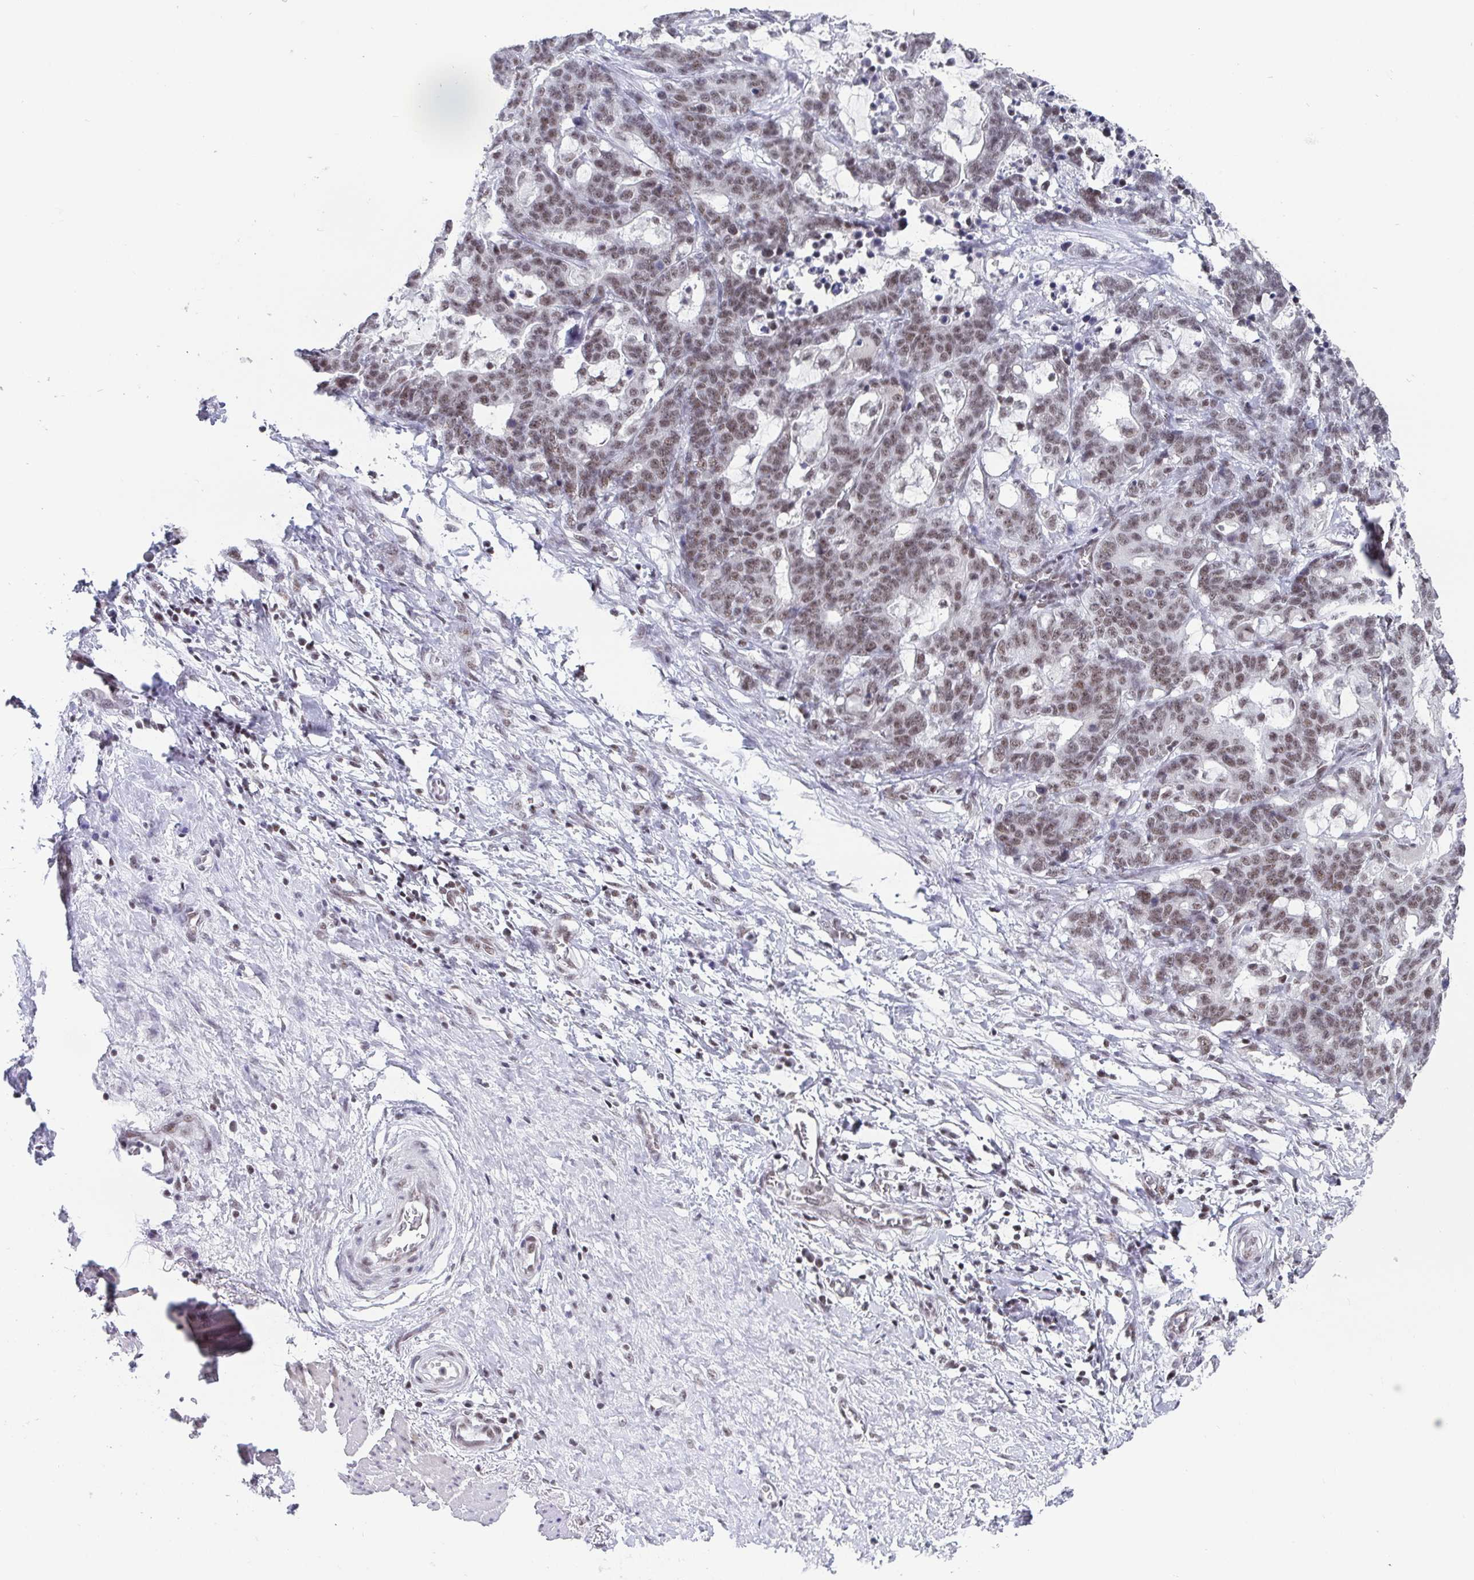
{"staining": {"intensity": "weak", "quantity": ">75%", "location": "nuclear"}, "tissue": "stomach cancer", "cell_type": "Tumor cells", "image_type": "cancer", "snomed": [{"axis": "morphology", "description": "Normal tissue, NOS"}, {"axis": "morphology", "description": "Adenocarcinoma, NOS"}, {"axis": "topography", "description": "Stomach"}], "caption": "The micrograph displays a brown stain indicating the presence of a protein in the nuclear of tumor cells in stomach adenocarcinoma. (DAB IHC, brown staining for protein, blue staining for nuclei).", "gene": "CTCF", "patient": {"sex": "female", "age": 64}}